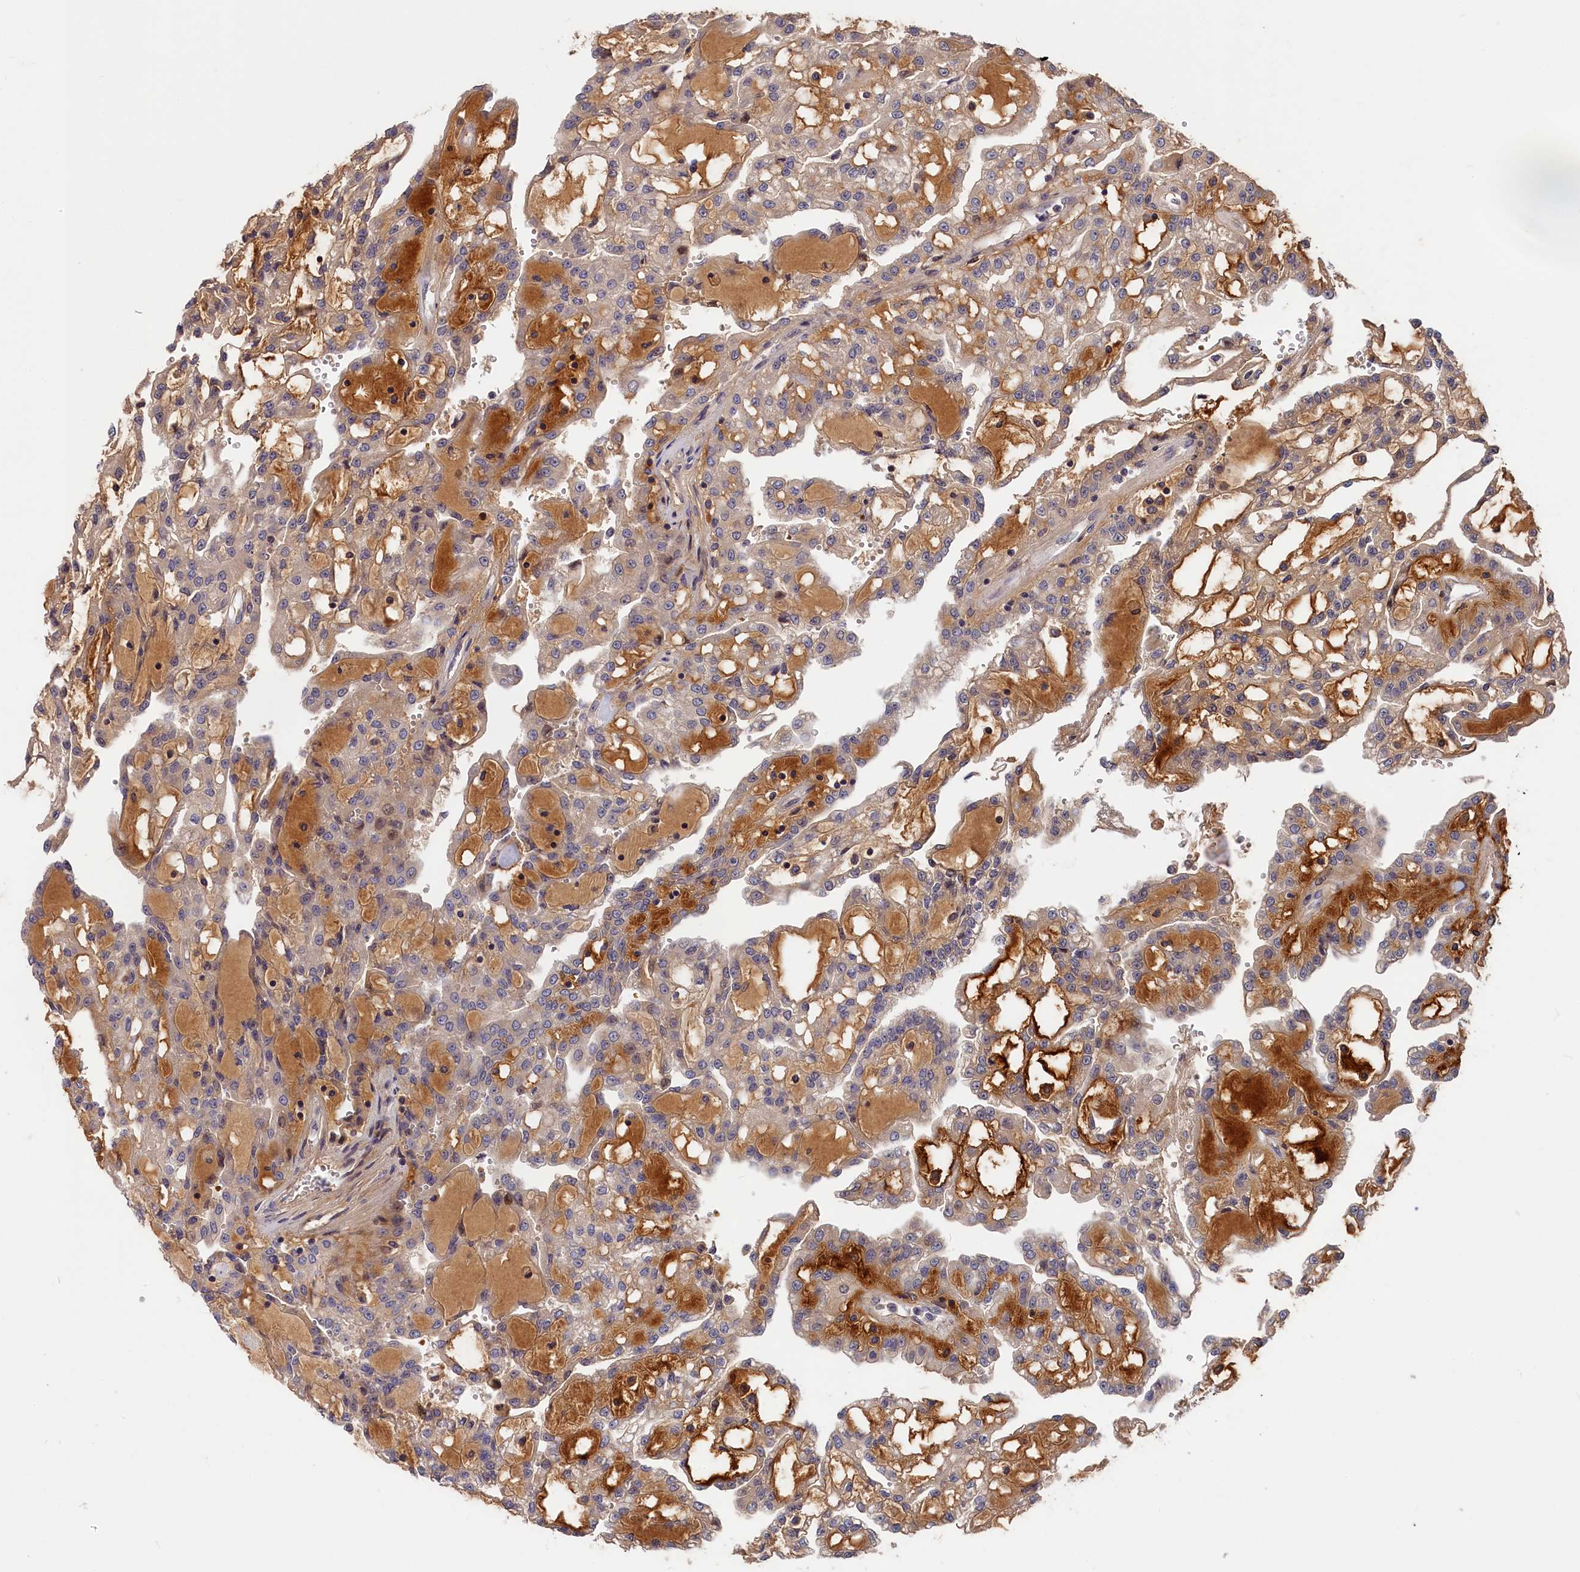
{"staining": {"intensity": "weak", "quantity": "25%-75%", "location": "cytoplasmic/membranous"}, "tissue": "renal cancer", "cell_type": "Tumor cells", "image_type": "cancer", "snomed": [{"axis": "morphology", "description": "Adenocarcinoma, NOS"}, {"axis": "topography", "description": "Kidney"}], "caption": "Immunohistochemistry (DAB) staining of human renal cancer (adenocarcinoma) shows weak cytoplasmic/membranous protein positivity in about 25%-75% of tumor cells. (IHC, brightfield microscopy, high magnification).", "gene": "ITIH1", "patient": {"sex": "male", "age": 63}}